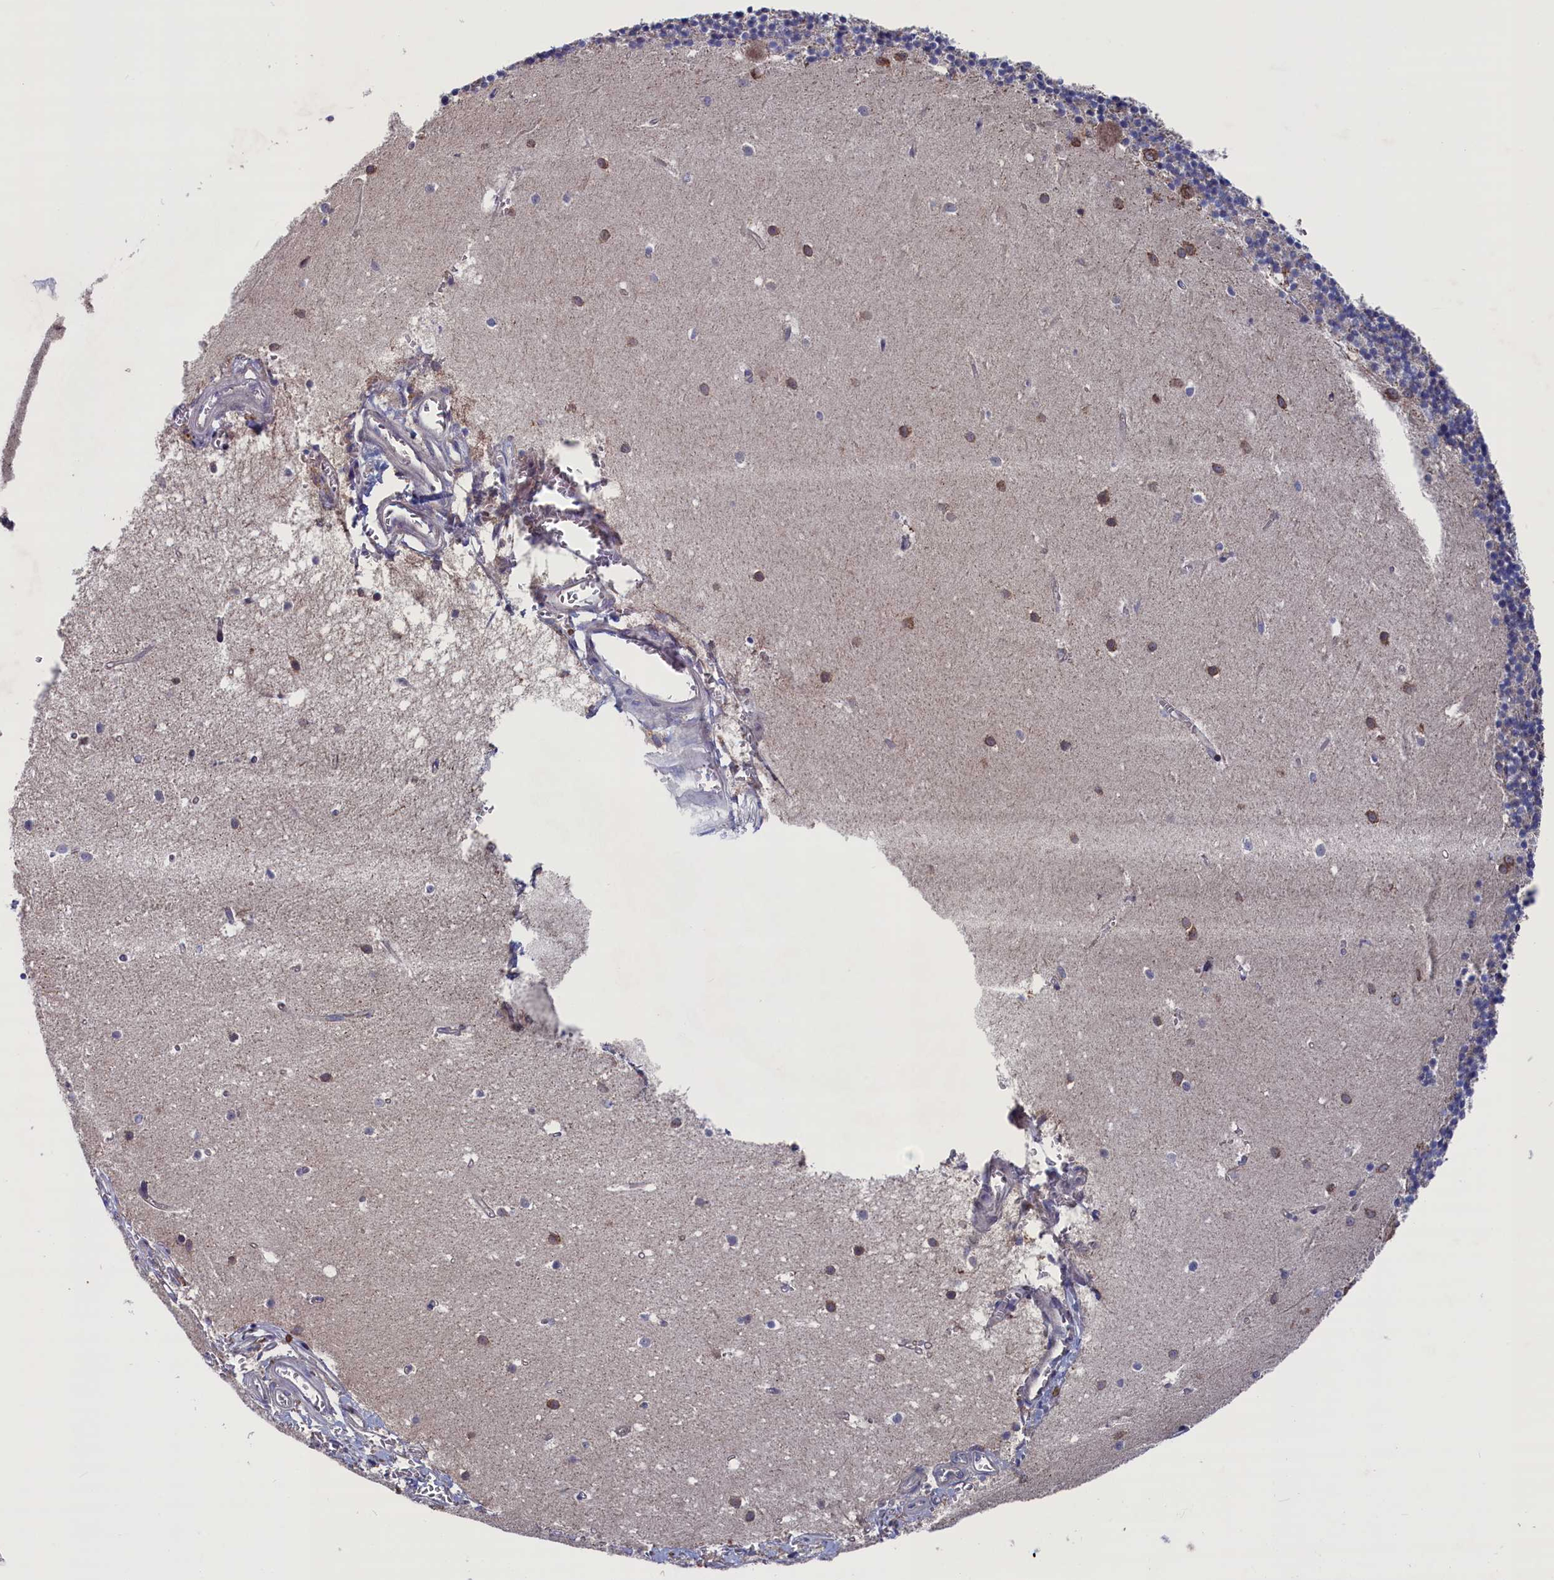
{"staining": {"intensity": "weak", "quantity": "<25%", "location": "cytoplasmic/membranous"}, "tissue": "cerebellum", "cell_type": "Cells in granular layer", "image_type": "normal", "snomed": [{"axis": "morphology", "description": "Normal tissue, NOS"}, {"axis": "topography", "description": "Cerebellum"}], "caption": "A photomicrograph of human cerebellum is negative for staining in cells in granular layer. Nuclei are stained in blue.", "gene": "SPATA13", "patient": {"sex": "male", "age": 54}}